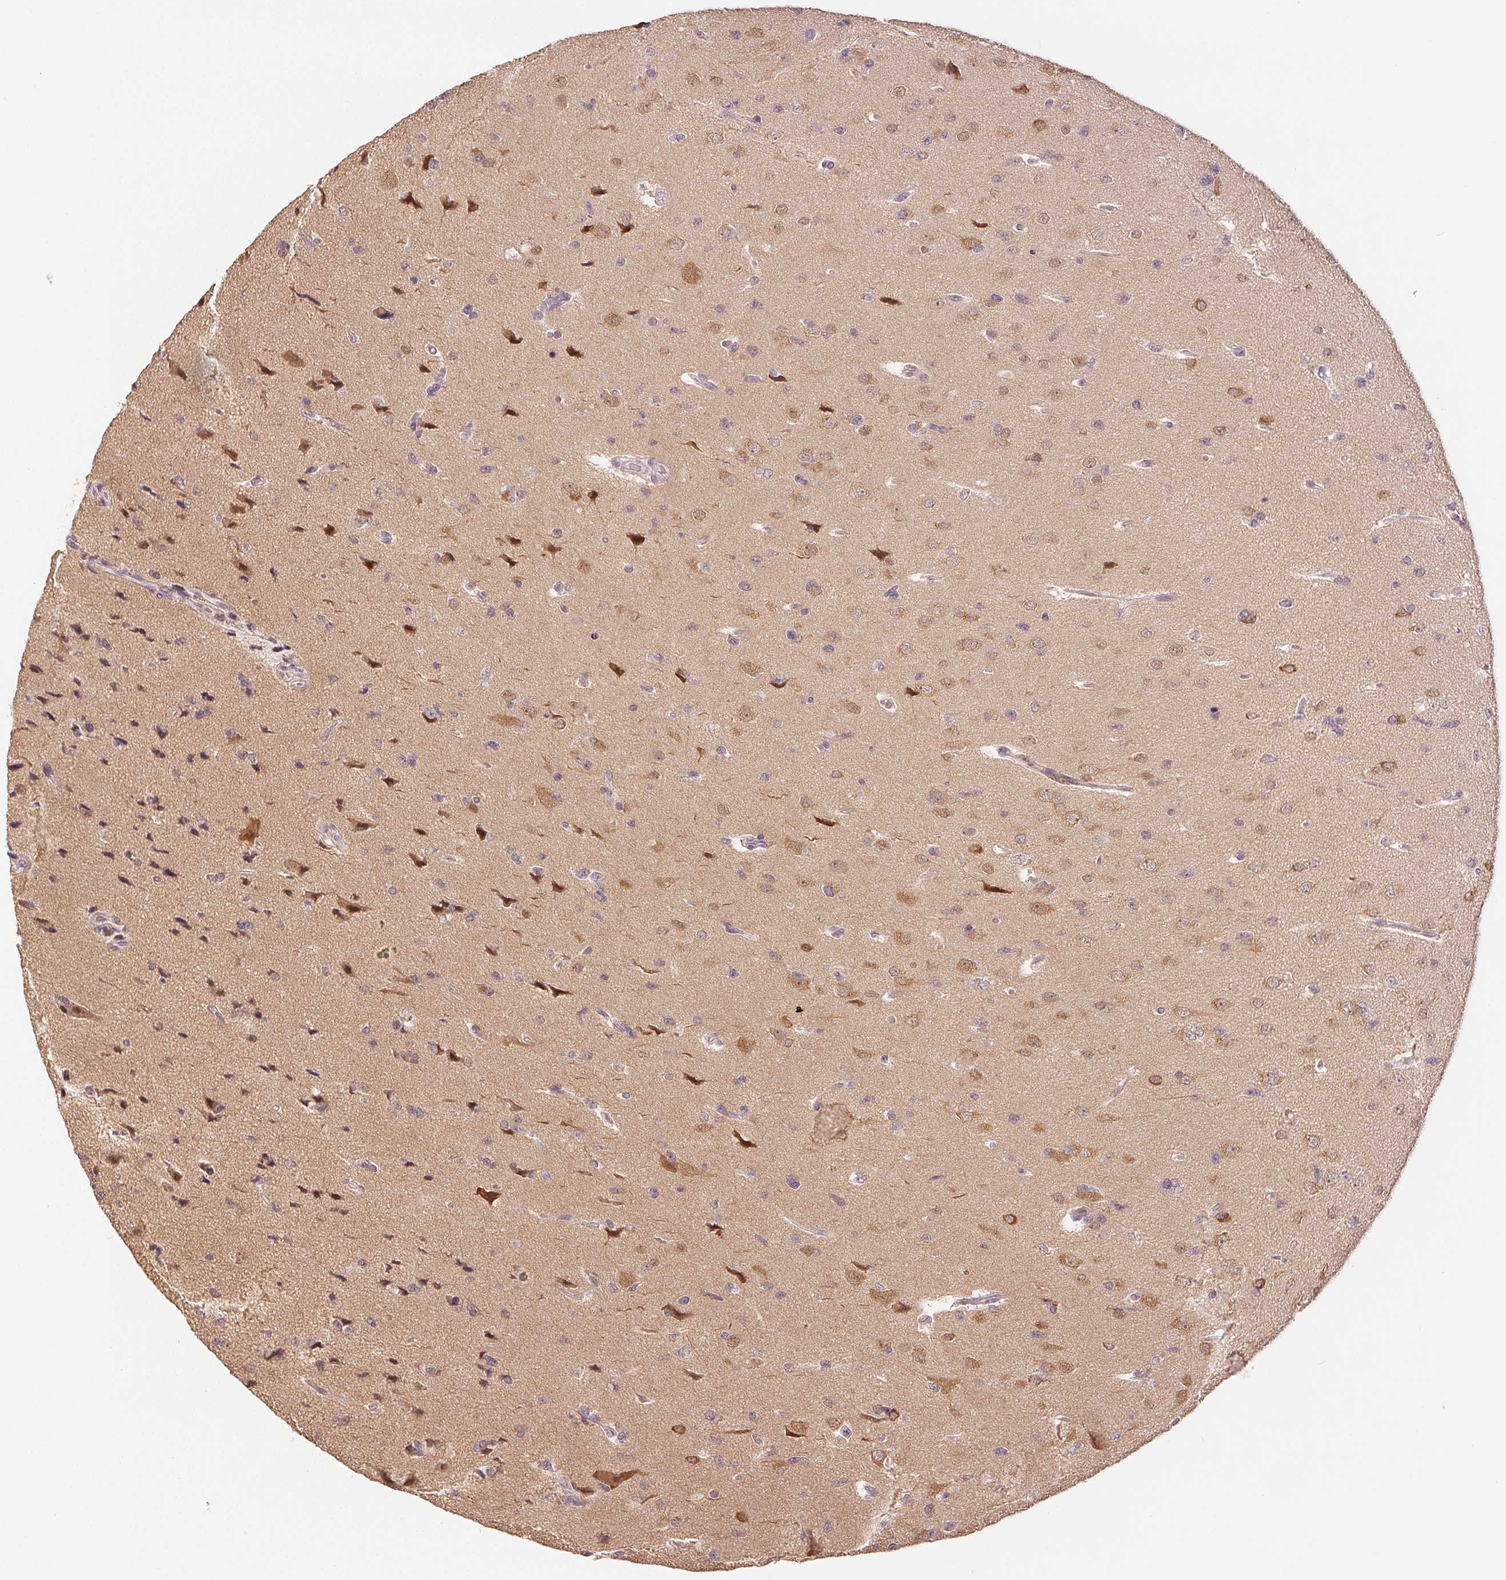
{"staining": {"intensity": "weak", "quantity": "<25%", "location": "nuclear"}, "tissue": "glioma", "cell_type": "Tumor cells", "image_type": "cancer", "snomed": [{"axis": "morphology", "description": "Glioma, malignant, Low grade"}, {"axis": "topography", "description": "Brain"}], "caption": "Malignant glioma (low-grade) was stained to show a protein in brown. There is no significant expression in tumor cells.", "gene": "PLCB1", "patient": {"sex": "female", "age": 55}}